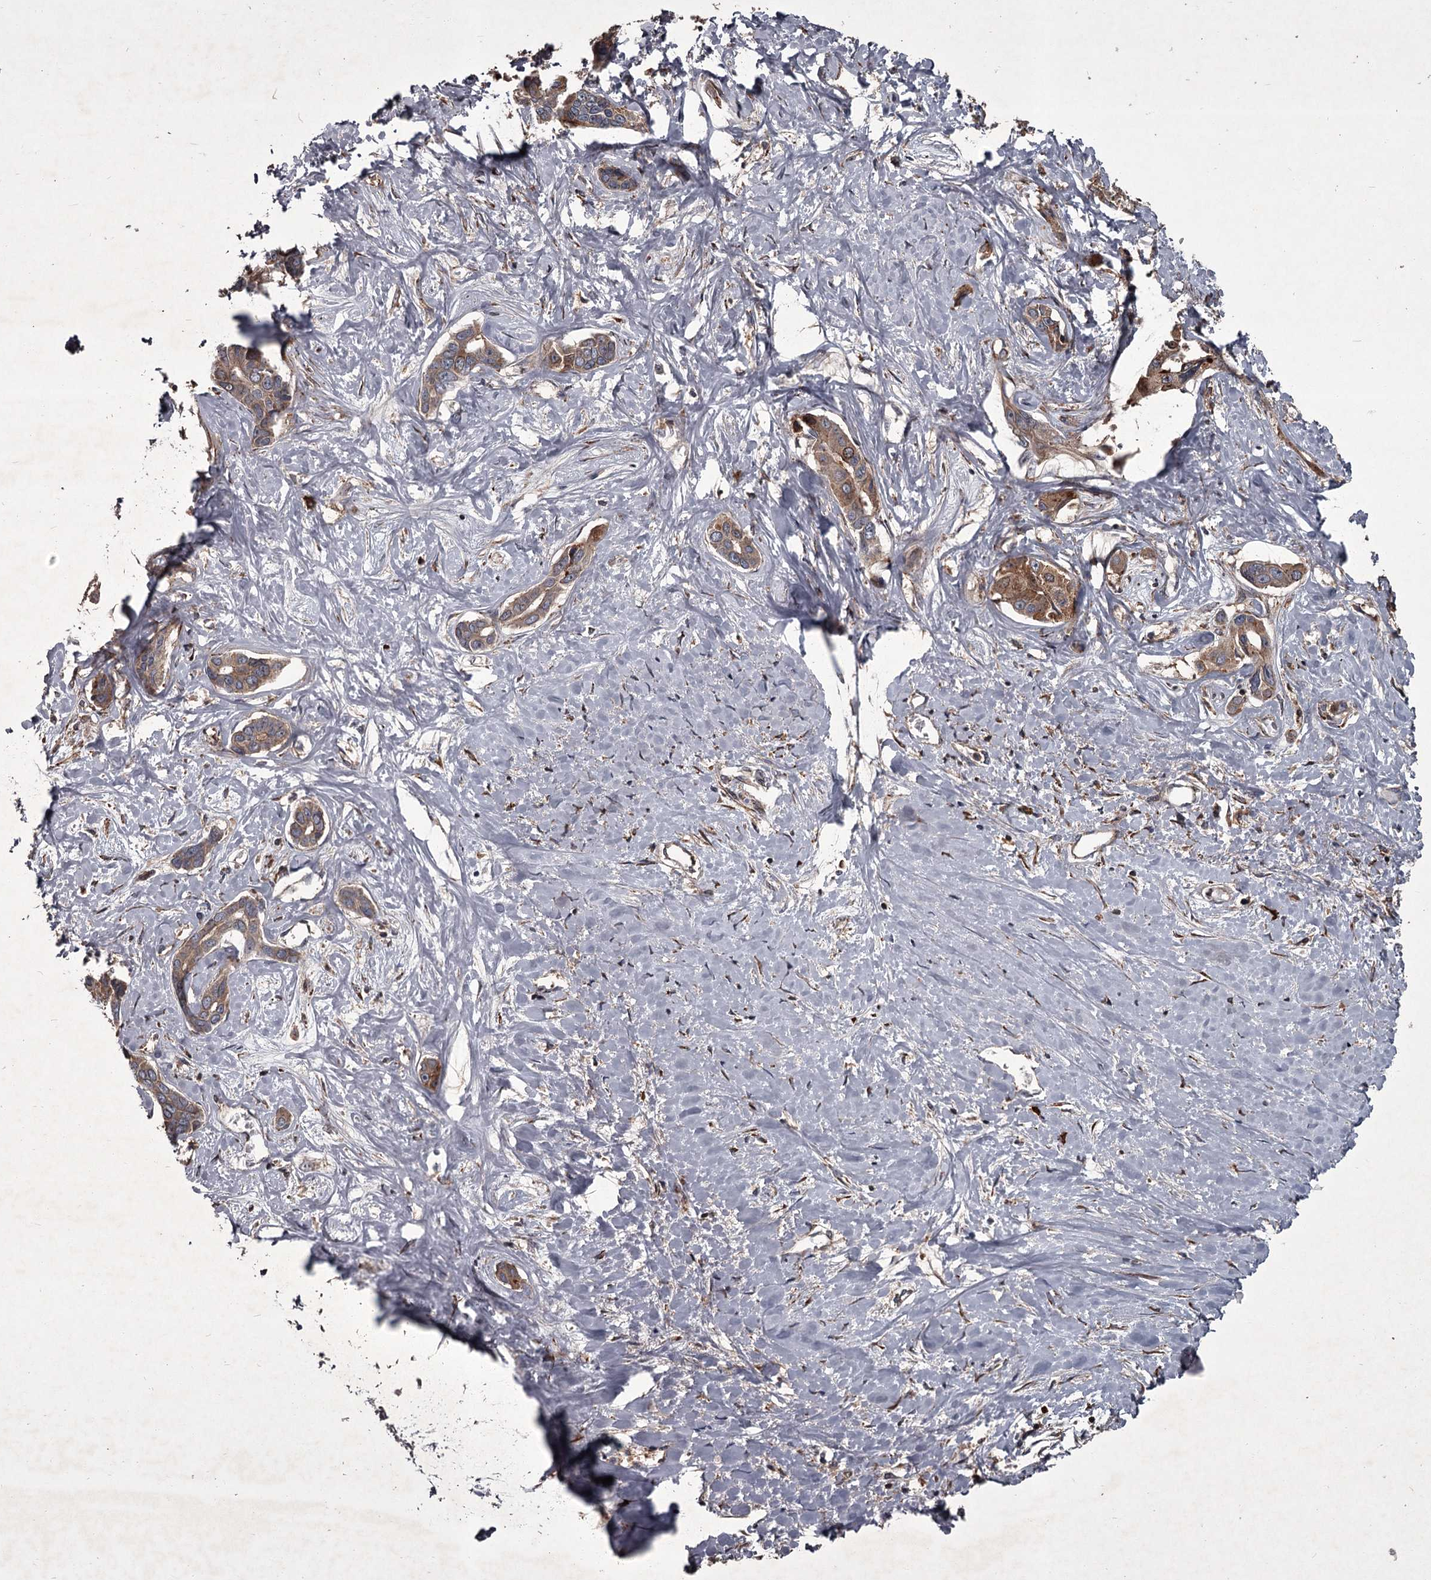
{"staining": {"intensity": "moderate", "quantity": ">75%", "location": "cytoplasmic/membranous"}, "tissue": "liver cancer", "cell_type": "Tumor cells", "image_type": "cancer", "snomed": [{"axis": "morphology", "description": "Cholangiocarcinoma"}, {"axis": "topography", "description": "Liver"}], "caption": "A brown stain shows moderate cytoplasmic/membranous positivity of a protein in human liver cancer (cholangiocarcinoma) tumor cells.", "gene": "UNC93B1", "patient": {"sex": "male", "age": 59}}